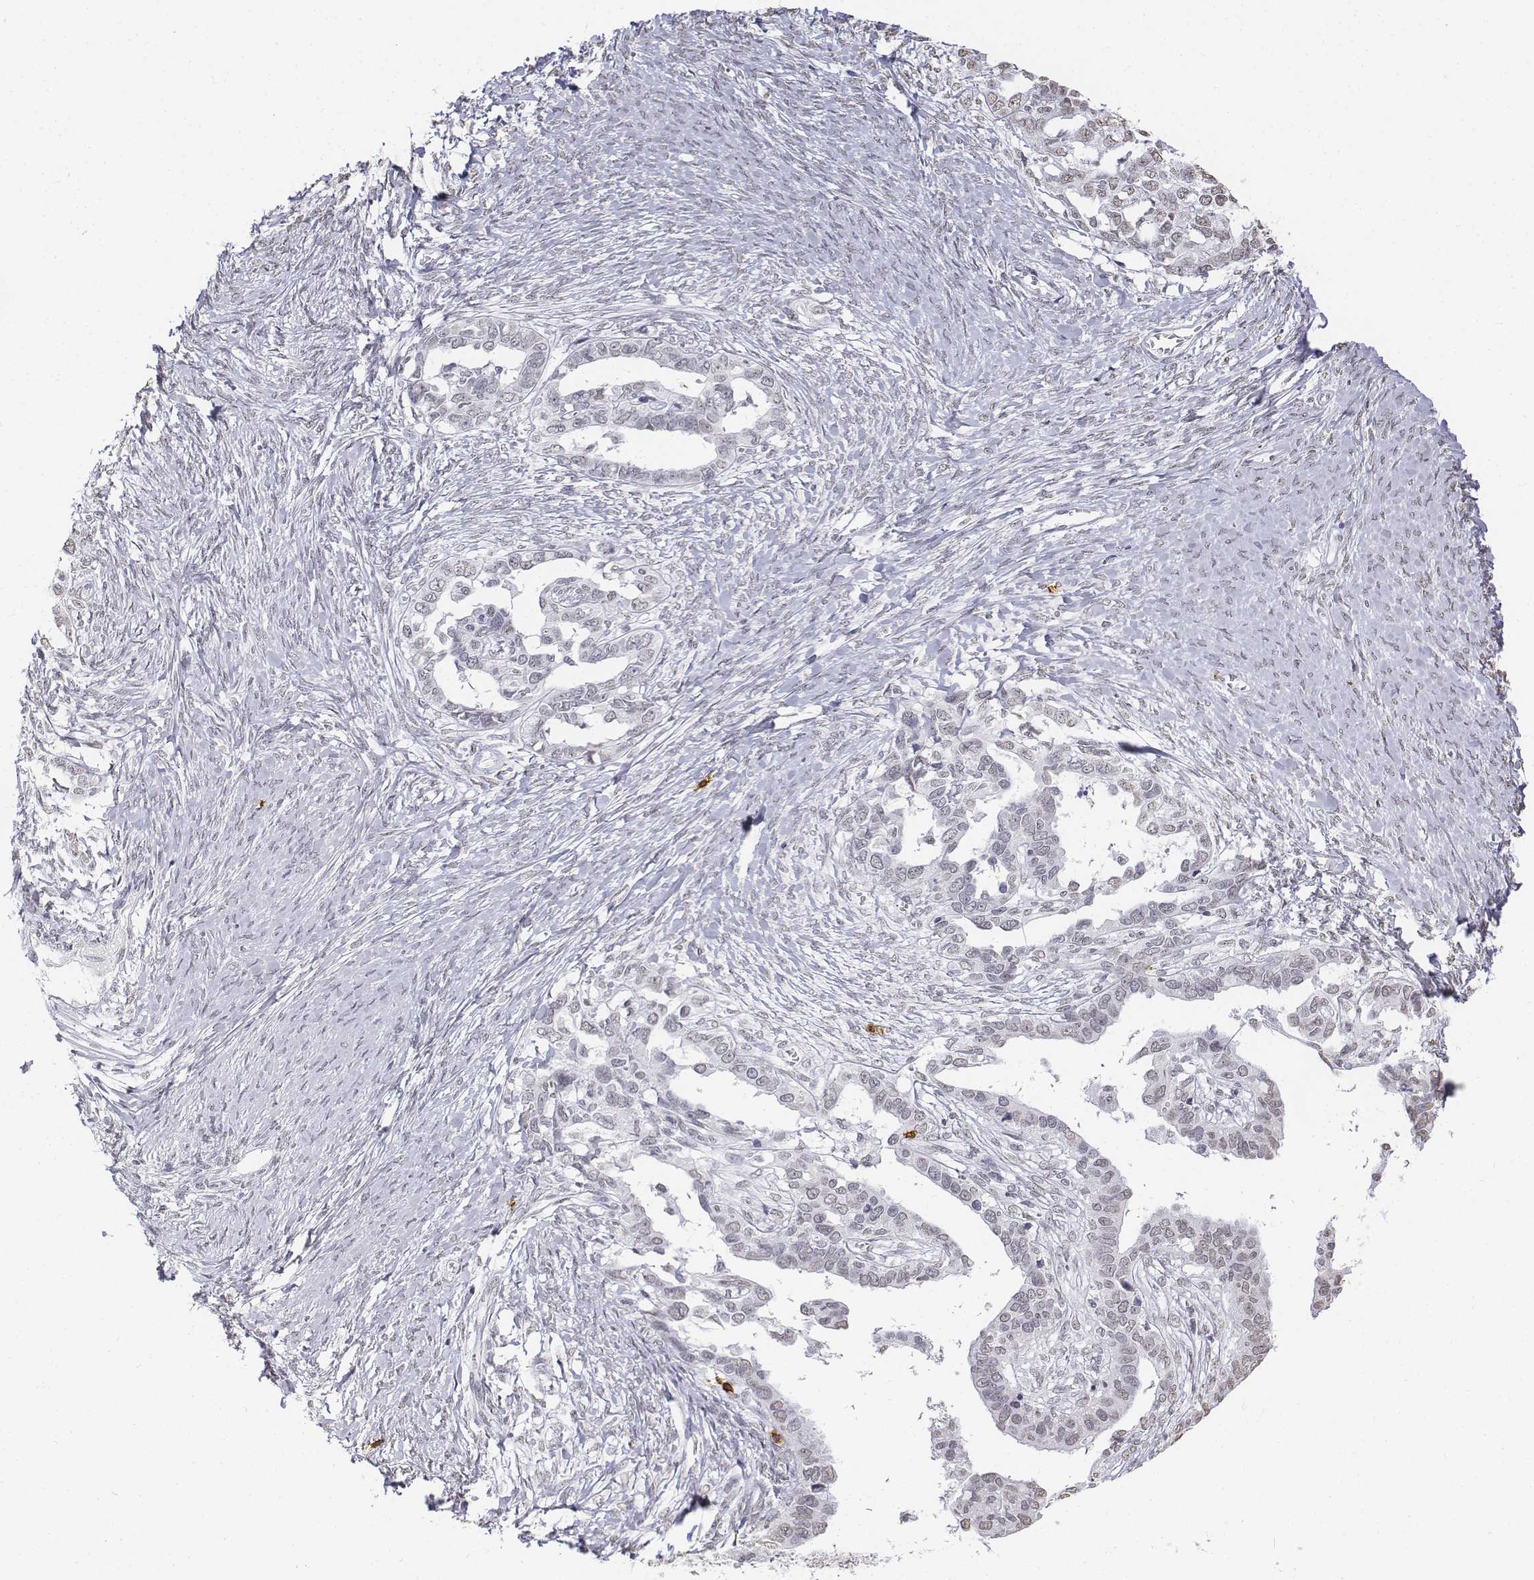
{"staining": {"intensity": "negative", "quantity": "none", "location": "none"}, "tissue": "ovarian cancer", "cell_type": "Tumor cells", "image_type": "cancer", "snomed": [{"axis": "morphology", "description": "Cystadenocarcinoma, serous, NOS"}, {"axis": "topography", "description": "Ovary"}], "caption": "DAB immunohistochemical staining of human serous cystadenocarcinoma (ovarian) demonstrates no significant expression in tumor cells. (DAB immunohistochemistry with hematoxylin counter stain).", "gene": "CD3E", "patient": {"sex": "female", "age": 69}}